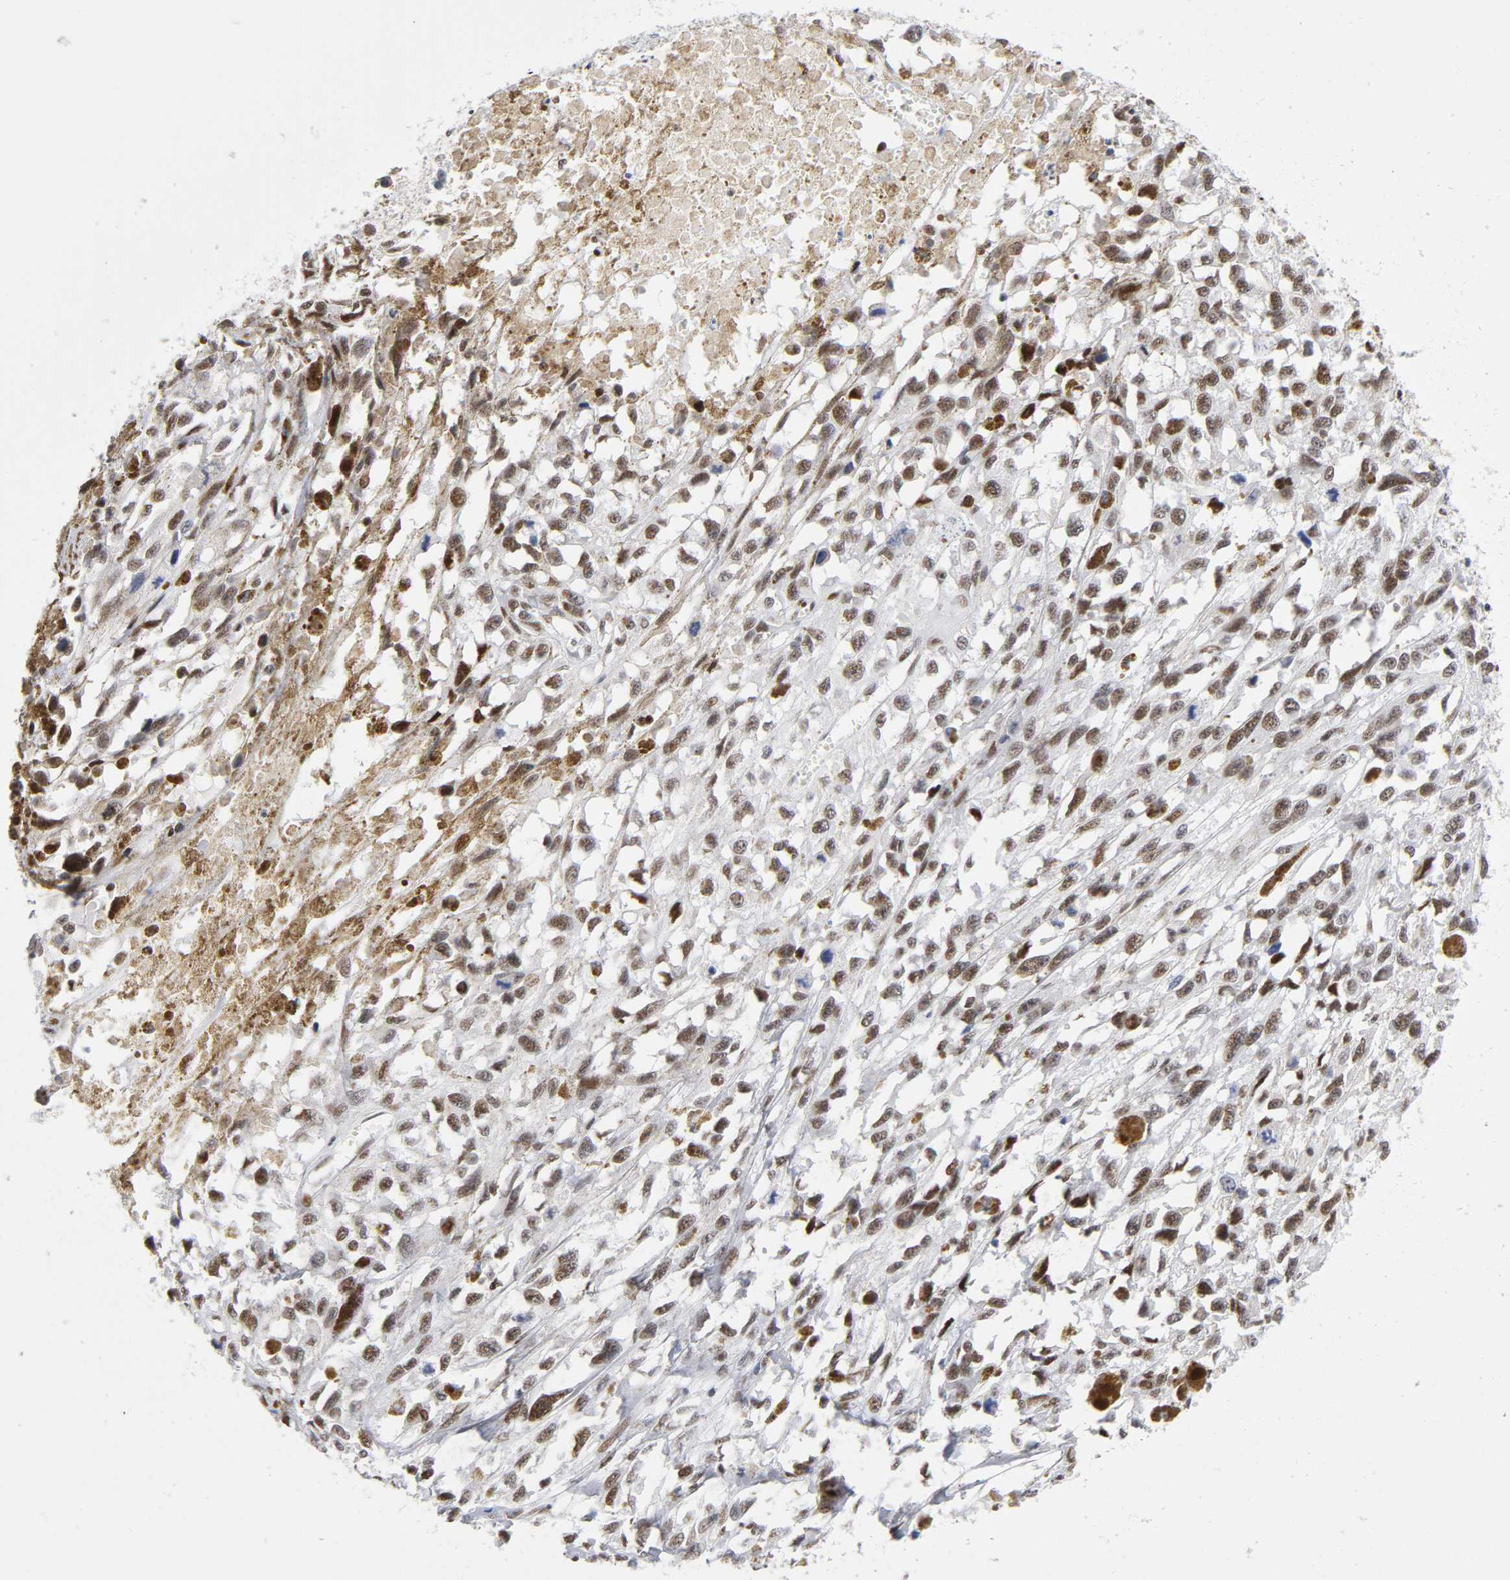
{"staining": {"intensity": "moderate", "quantity": ">75%", "location": "nuclear"}, "tissue": "melanoma", "cell_type": "Tumor cells", "image_type": "cancer", "snomed": [{"axis": "morphology", "description": "Malignant melanoma, Metastatic site"}, {"axis": "topography", "description": "Lymph node"}], "caption": "Melanoma stained for a protein (brown) demonstrates moderate nuclear positive staining in about >75% of tumor cells.", "gene": "SP3", "patient": {"sex": "male", "age": 59}}